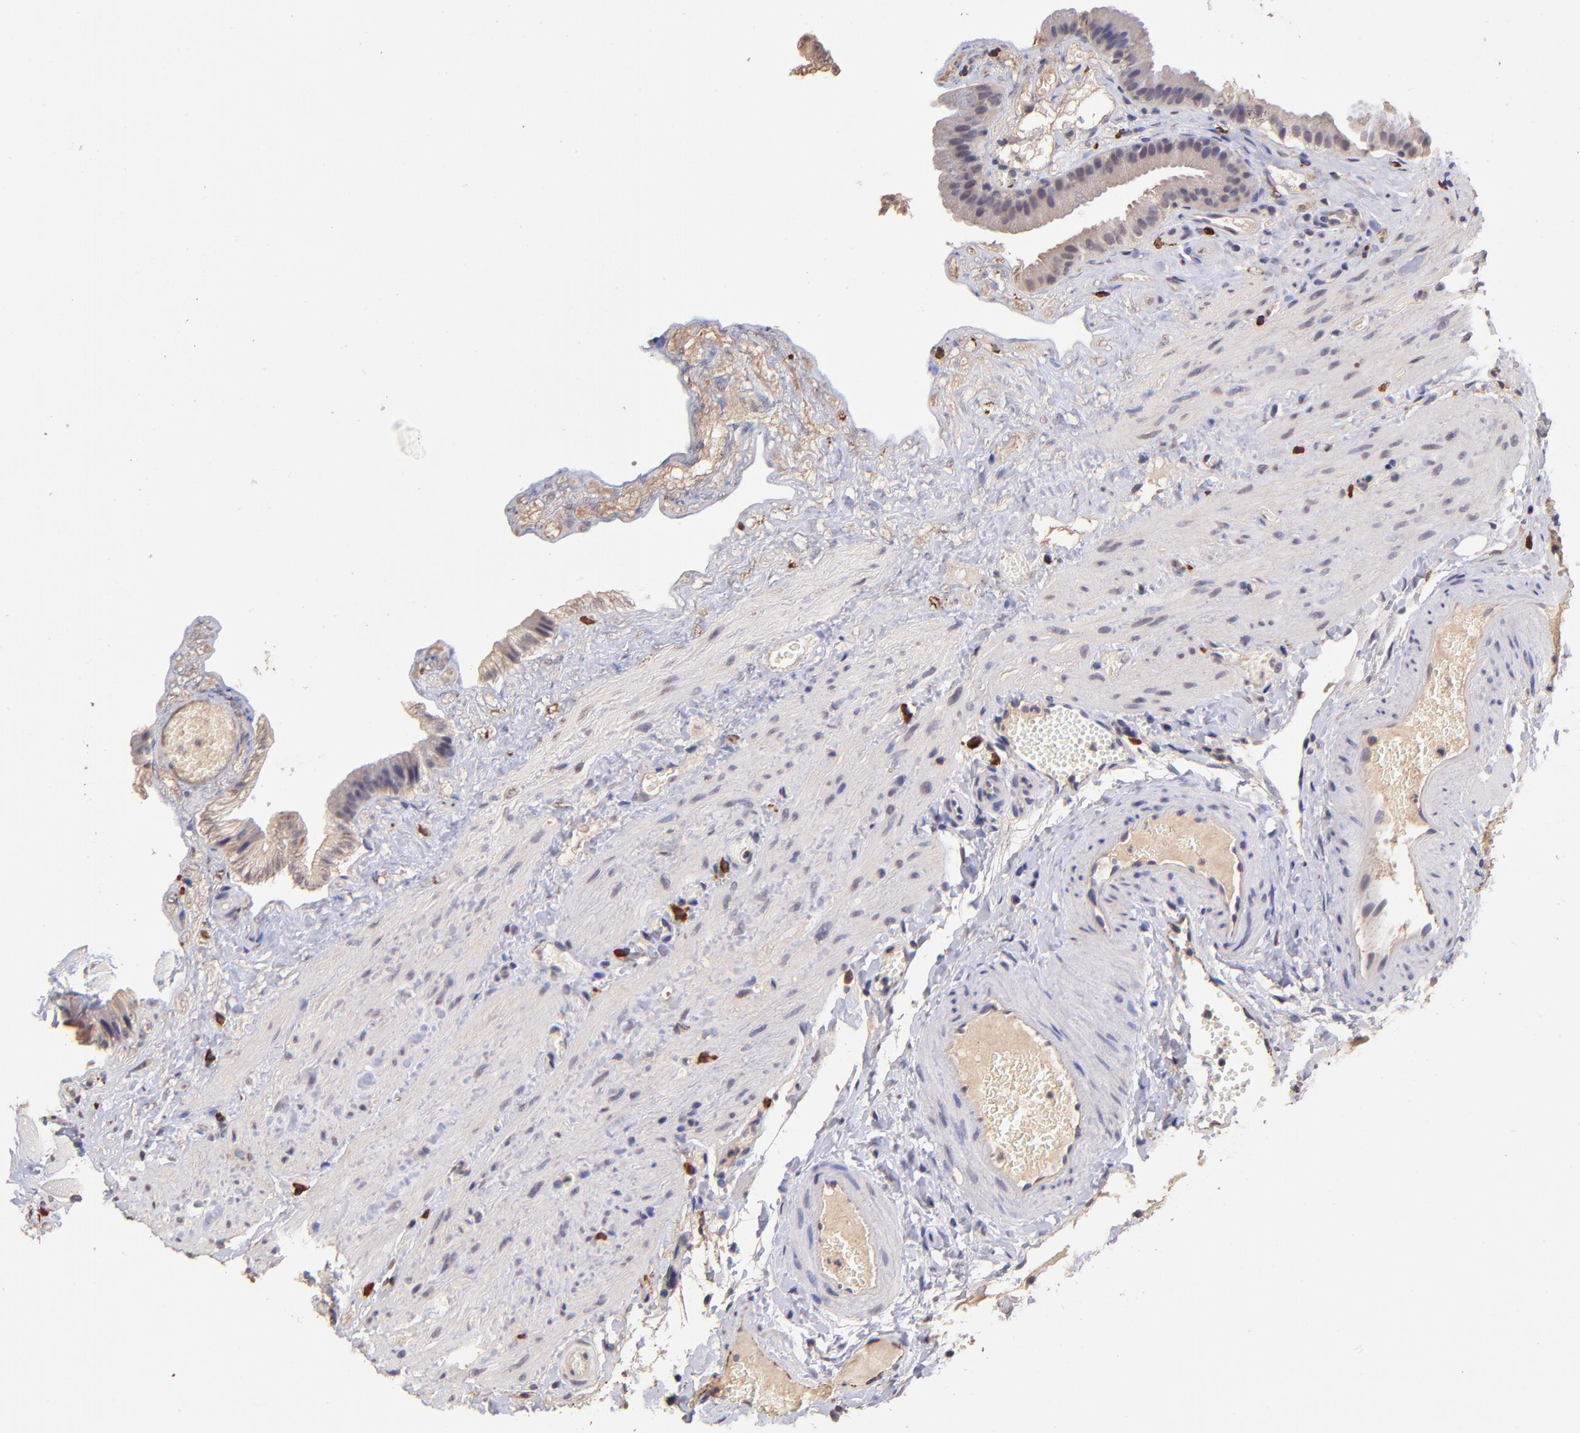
{"staining": {"intensity": "weak", "quantity": "25%-75%", "location": "cytoplasmic/membranous"}, "tissue": "gallbladder", "cell_type": "Glandular cells", "image_type": "normal", "snomed": [{"axis": "morphology", "description": "Normal tissue, NOS"}, {"axis": "topography", "description": "Gallbladder"}], "caption": "Immunohistochemistry (IHC) (DAB (3,3'-diaminobenzidine)) staining of unremarkable human gallbladder reveals weak cytoplasmic/membranous protein expression in approximately 25%-75% of glandular cells.", "gene": "RNASEL", "patient": {"sex": "female", "age": 24}}